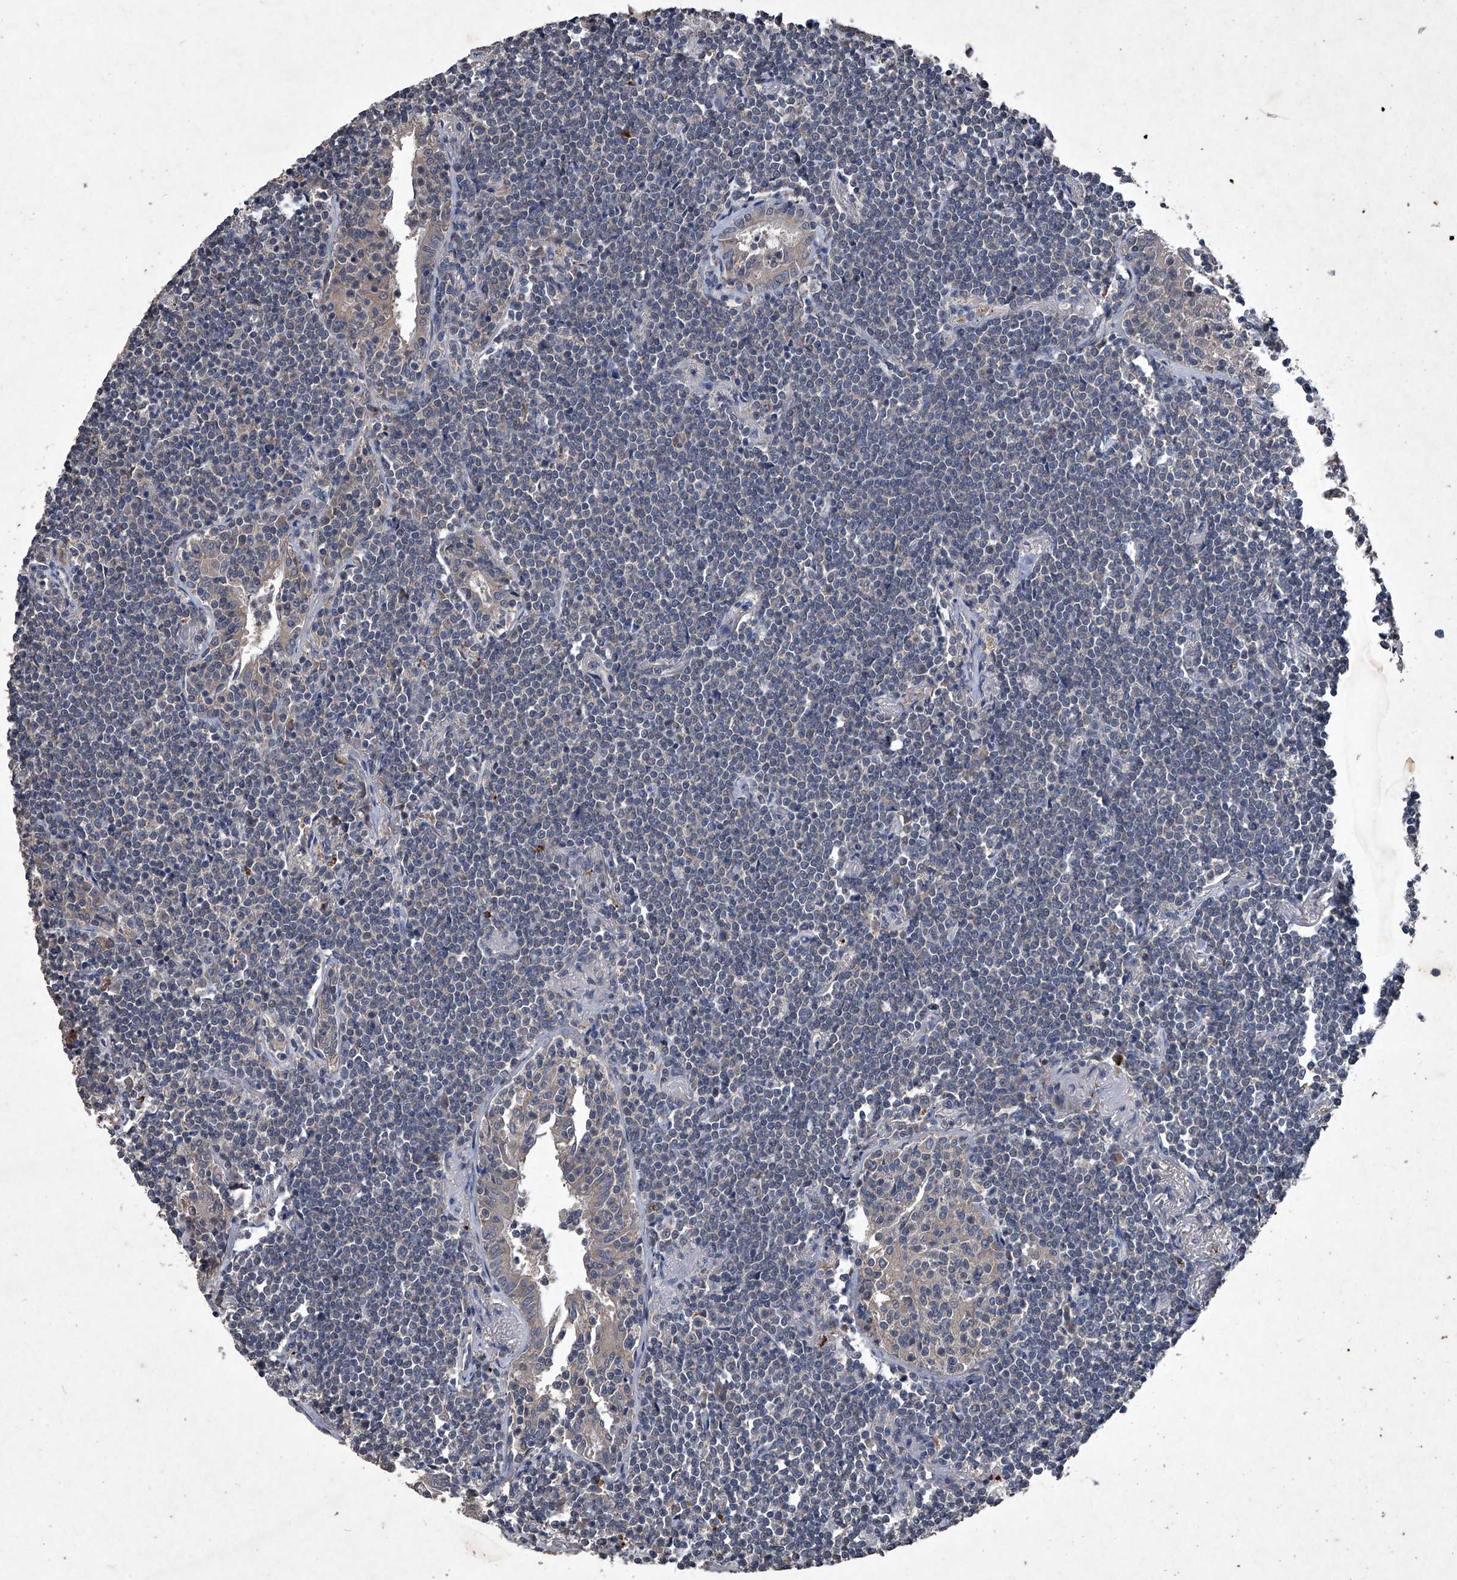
{"staining": {"intensity": "negative", "quantity": "none", "location": "none"}, "tissue": "lymphoma", "cell_type": "Tumor cells", "image_type": "cancer", "snomed": [{"axis": "morphology", "description": "Malignant lymphoma, non-Hodgkin's type, Low grade"}, {"axis": "topography", "description": "Lung"}], "caption": "The IHC photomicrograph has no significant expression in tumor cells of lymphoma tissue. The staining was performed using DAB (3,3'-diaminobenzidine) to visualize the protein expression in brown, while the nuclei were stained in blue with hematoxylin (Magnification: 20x).", "gene": "MAPKAP1", "patient": {"sex": "female", "age": 71}}